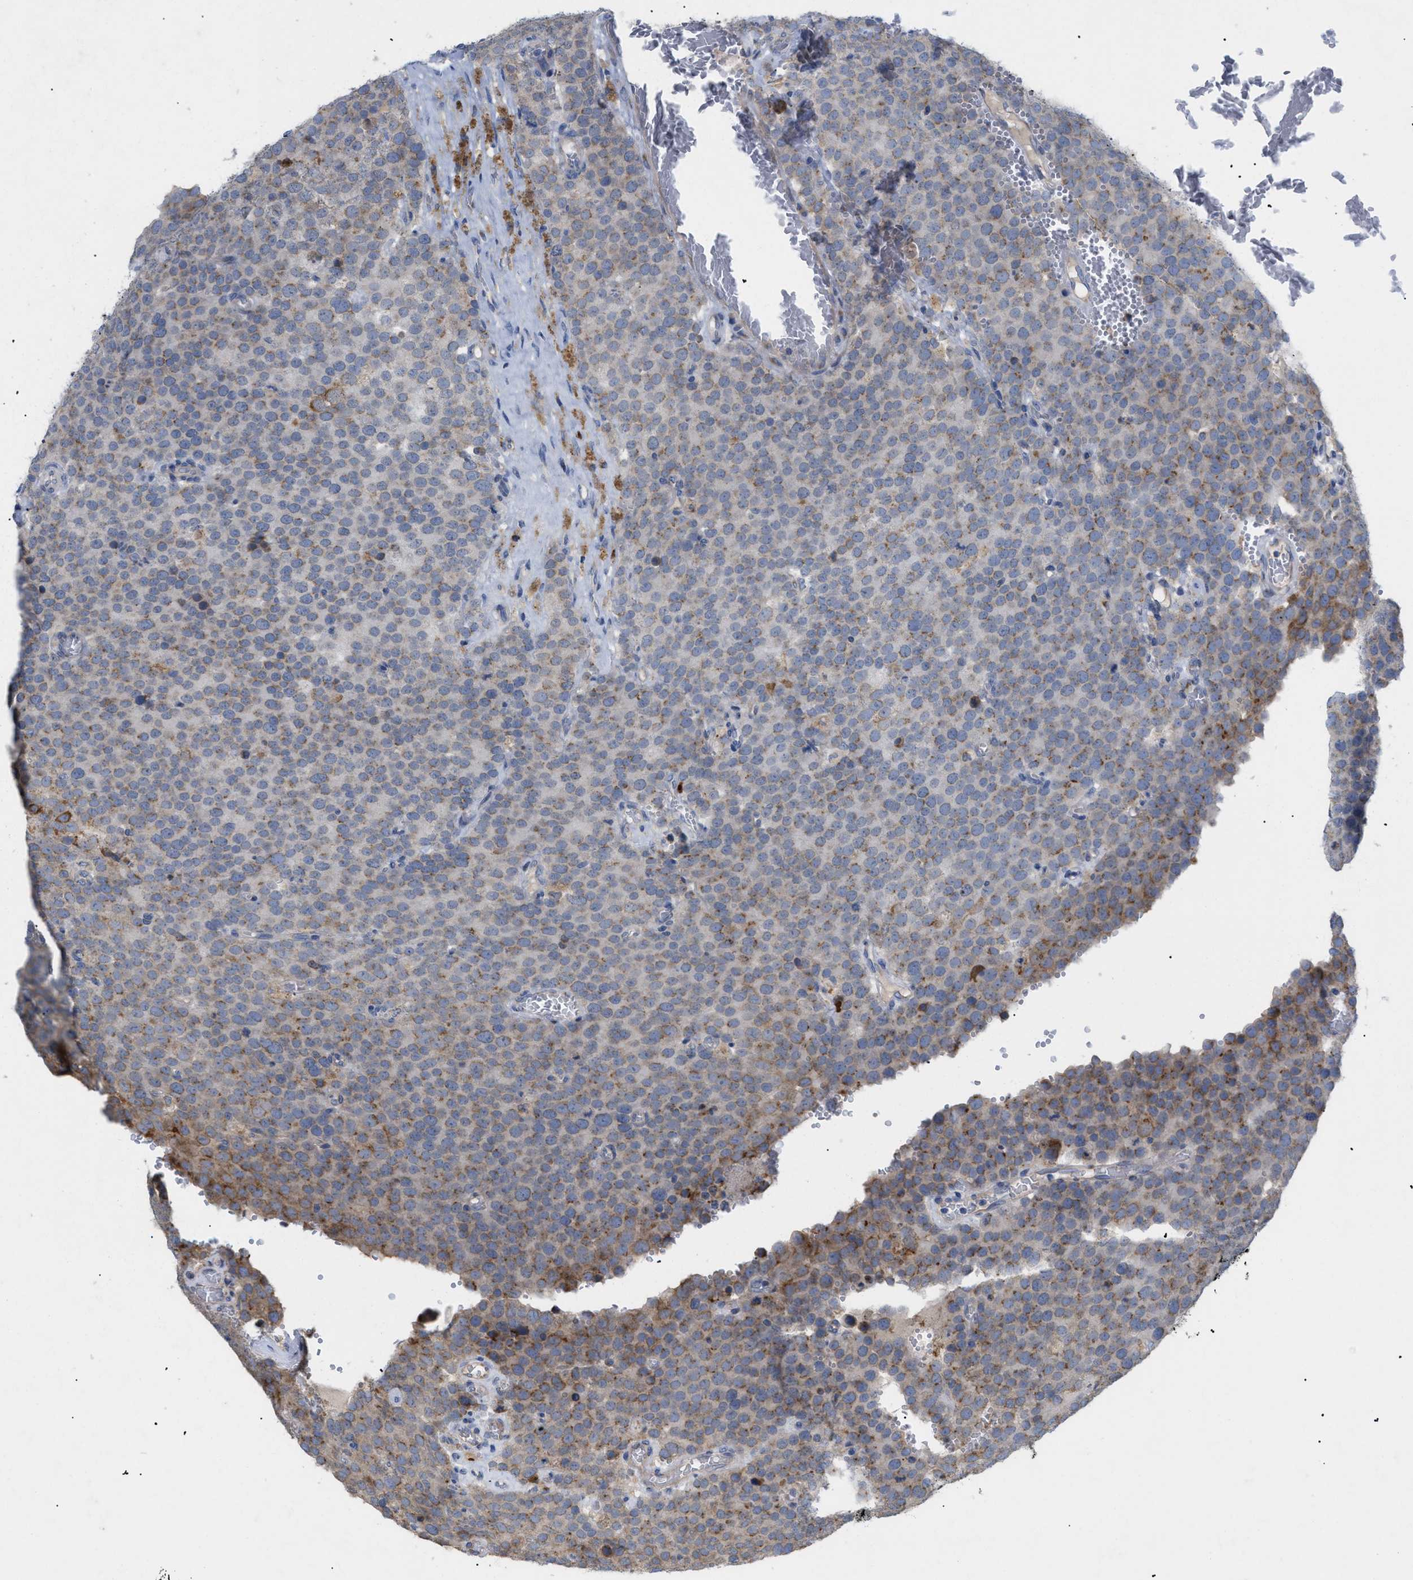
{"staining": {"intensity": "moderate", "quantity": "<25%", "location": "cytoplasmic/membranous"}, "tissue": "testis cancer", "cell_type": "Tumor cells", "image_type": "cancer", "snomed": [{"axis": "morphology", "description": "Normal tissue, NOS"}, {"axis": "morphology", "description": "Seminoma, NOS"}, {"axis": "topography", "description": "Testis"}], "caption": "Brown immunohistochemical staining in human testis cancer (seminoma) displays moderate cytoplasmic/membranous staining in approximately <25% of tumor cells.", "gene": "SLC50A1", "patient": {"sex": "male", "age": 71}}